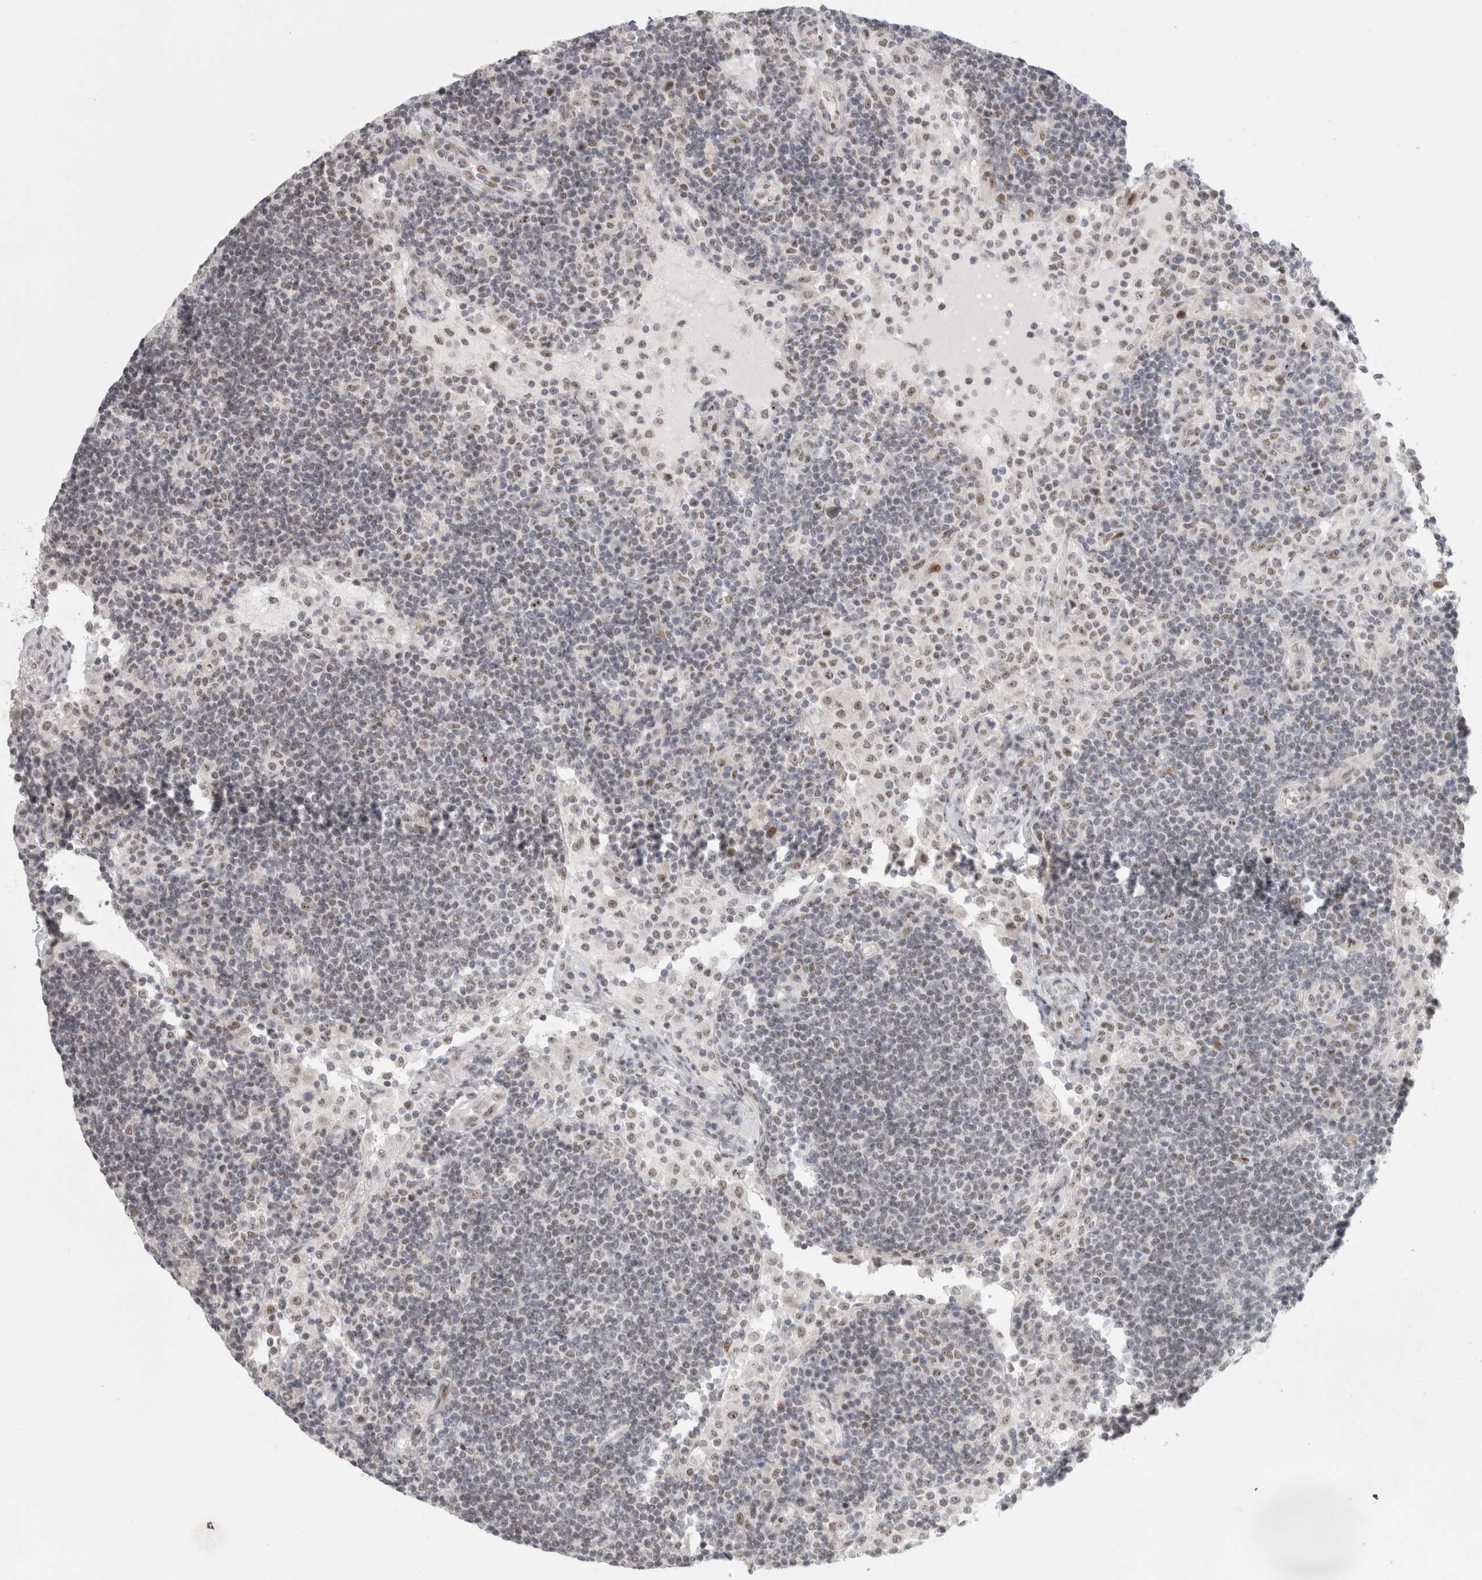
{"staining": {"intensity": "negative", "quantity": "none", "location": "none"}, "tissue": "lymph node", "cell_type": "Germinal center cells", "image_type": "normal", "snomed": [{"axis": "morphology", "description": "Normal tissue, NOS"}, {"axis": "topography", "description": "Lymph node"}], "caption": "Germinal center cells show no significant protein expression in normal lymph node. (DAB immunohistochemistry (IHC) with hematoxylin counter stain).", "gene": "SENP6", "patient": {"sex": "female", "age": 53}}